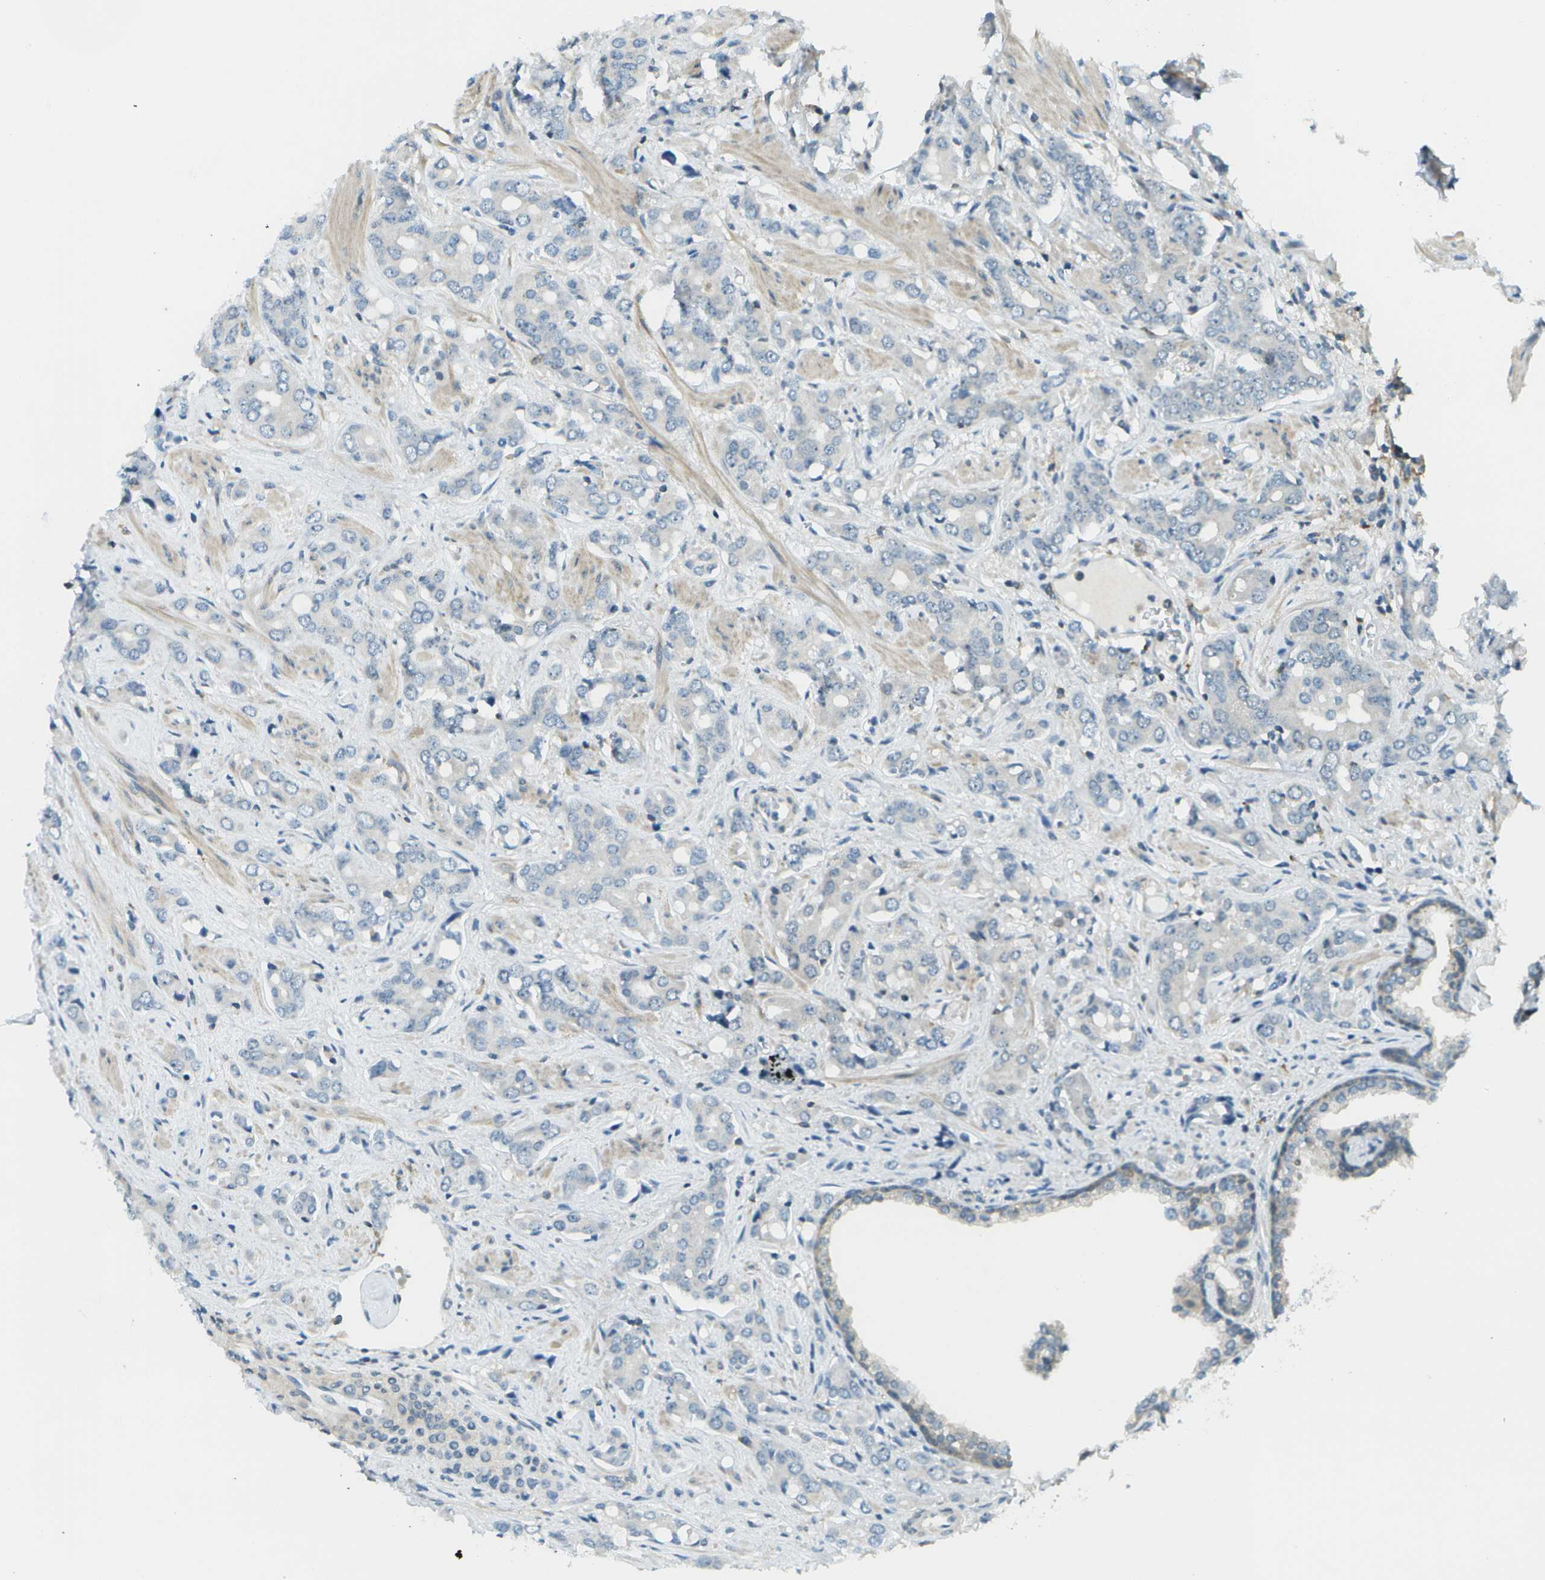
{"staining": {"intensity": "negative", "quantity": "none", "location": "none"}, "tissue": "prostate cancer", "cell_type": "Tumor cells", "image_type": "cancer", "snomed": [{"axis": "morphology", "description": "Adenocarcinoma, High grade"}, {"axis": "topography", "description": "Prostate"}], "caption": "The immunohistochemistry micrograph has no significant positivity in tumor cells of prostate cancer tissue.", "gene": "CDH23", "patient": {"sex": "male", "age": 52}}